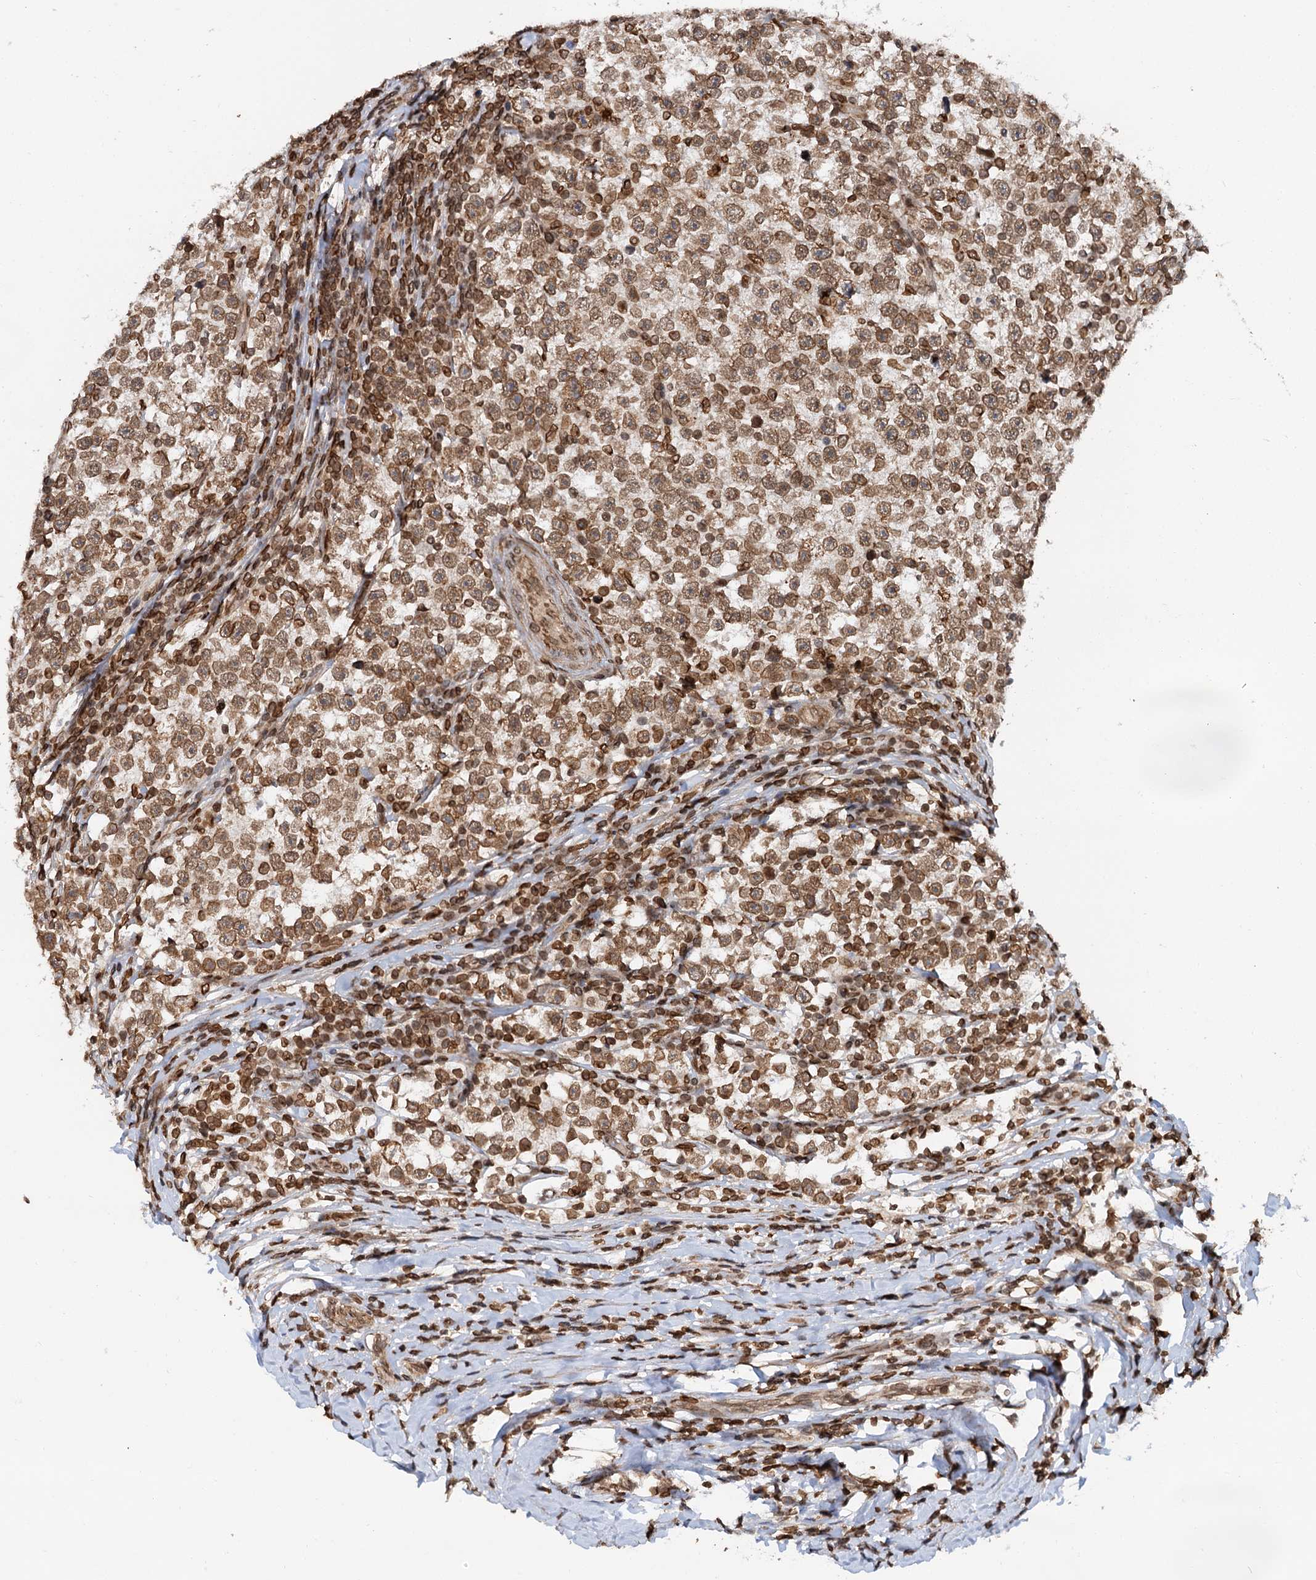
{"staining": {"intensity": "moderate", "quantity": ">75%", "location": "nuclear"}, "tissue": "testis cancer", "cell_type": "Tumor cells", "image_type": "cancer", "snomed": [{"axis": "morphology", "description": "Normal tissue, NOS"}, {"axis": "morphology", "description": "Seminoma, NOS"}, {"axis": "topography", "description": "Testis"}], "caption": "Testis cancer stained for a protein (brown) displays moderate nuclear positive staining in about >75% of tumor cells.", "gene": "ZC3H13", "patient": {"sex": "male", "age": 43}}